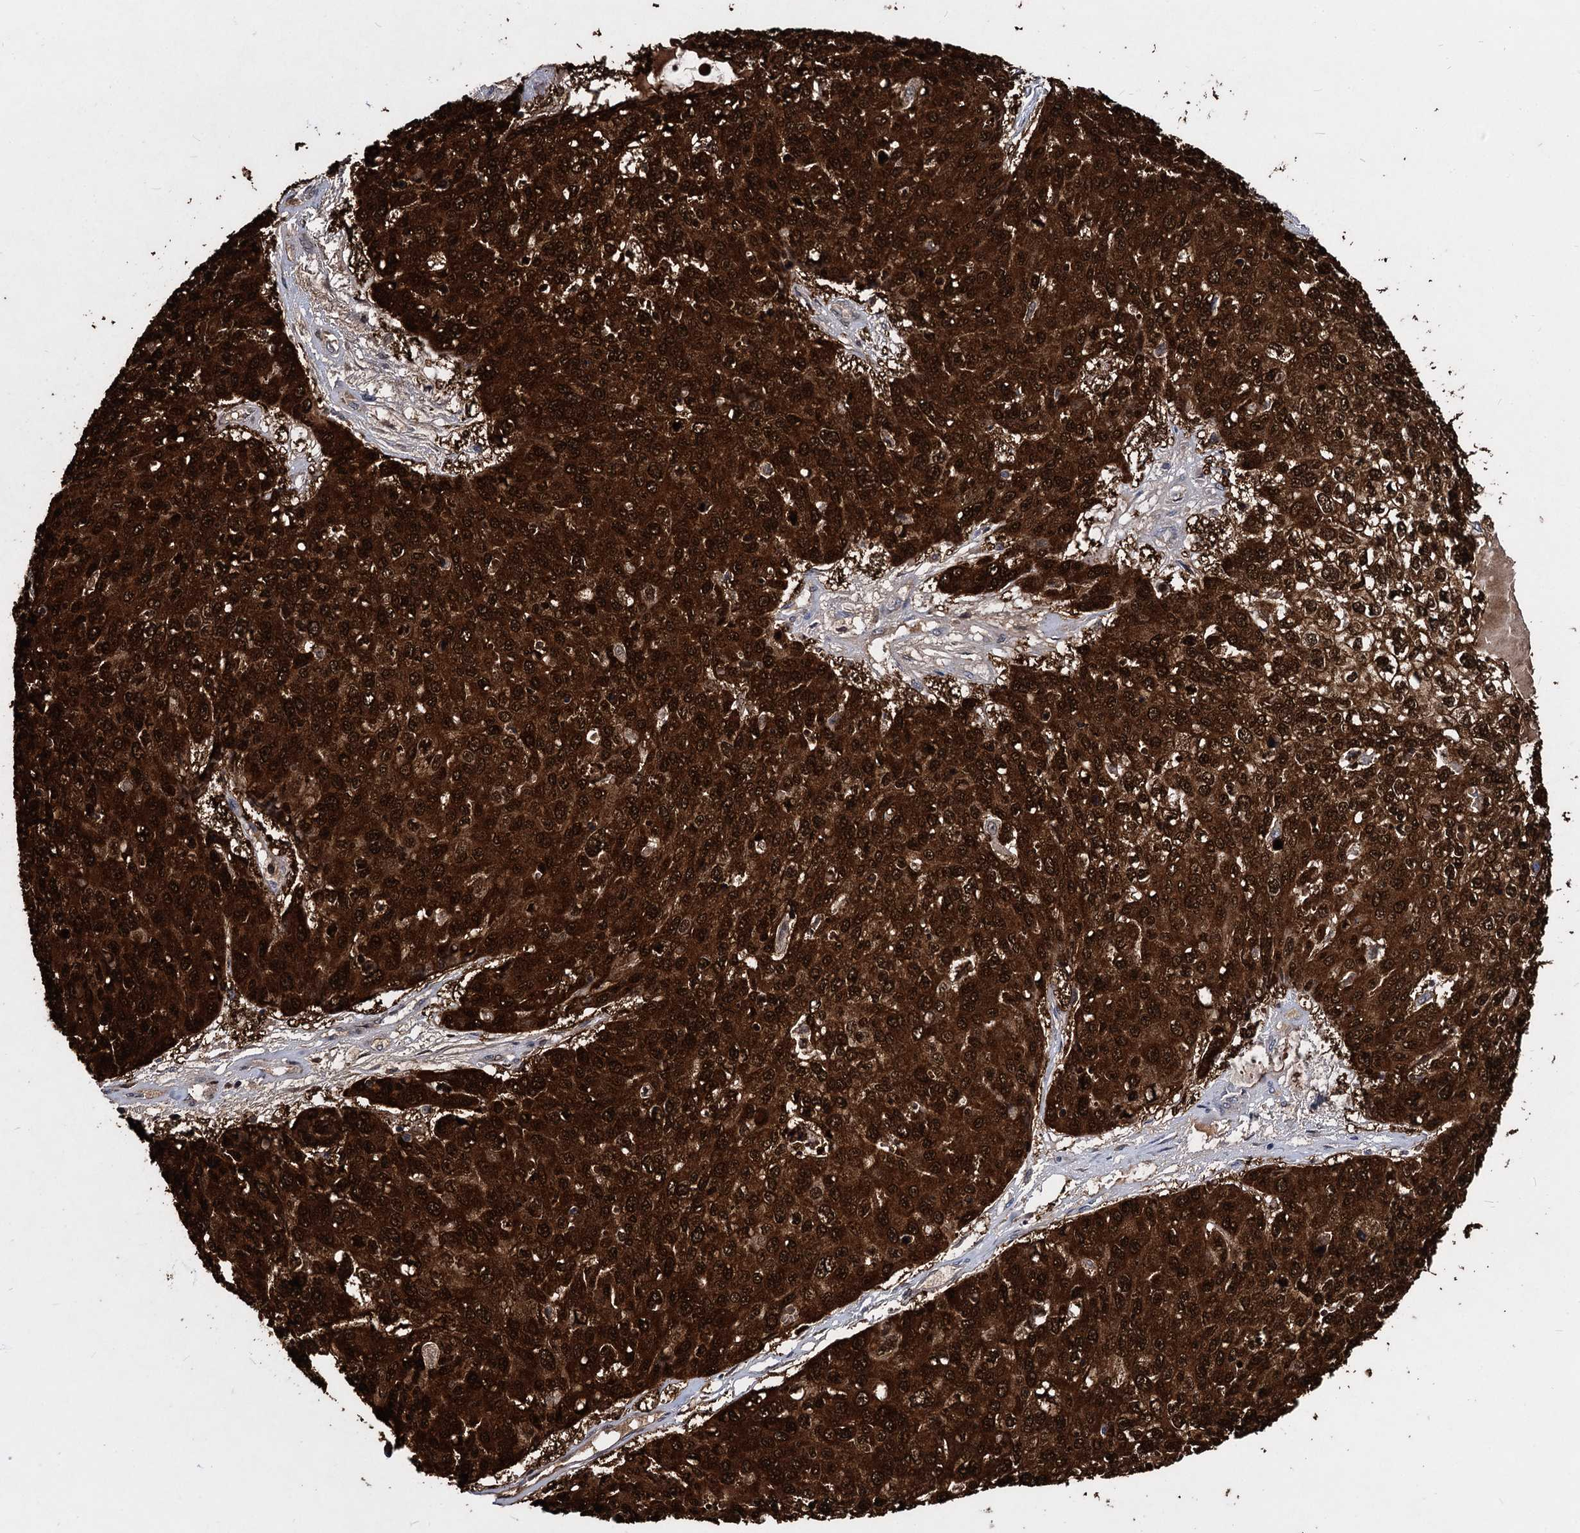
{"staining": {"intensity": "strong", "quantity": ">75%", "location": "cytoplasmic/membranous,nuclear"}, "tissue": "skin cancer", "cell_type": "Tumor cells", "image_type": "cancer", "snomed": [{"axis": "morphology", "description": "Squamous cell carcinoma, NOS"}, {"axis": "topography", "description": "Skin"}], "caption": "Human squamous cell carcinoma (skin) stained with a protein marker shows strong staining in tumor cells.", "gene": "MAGEA4", "patient": {"sex": "female", "age": 44}}